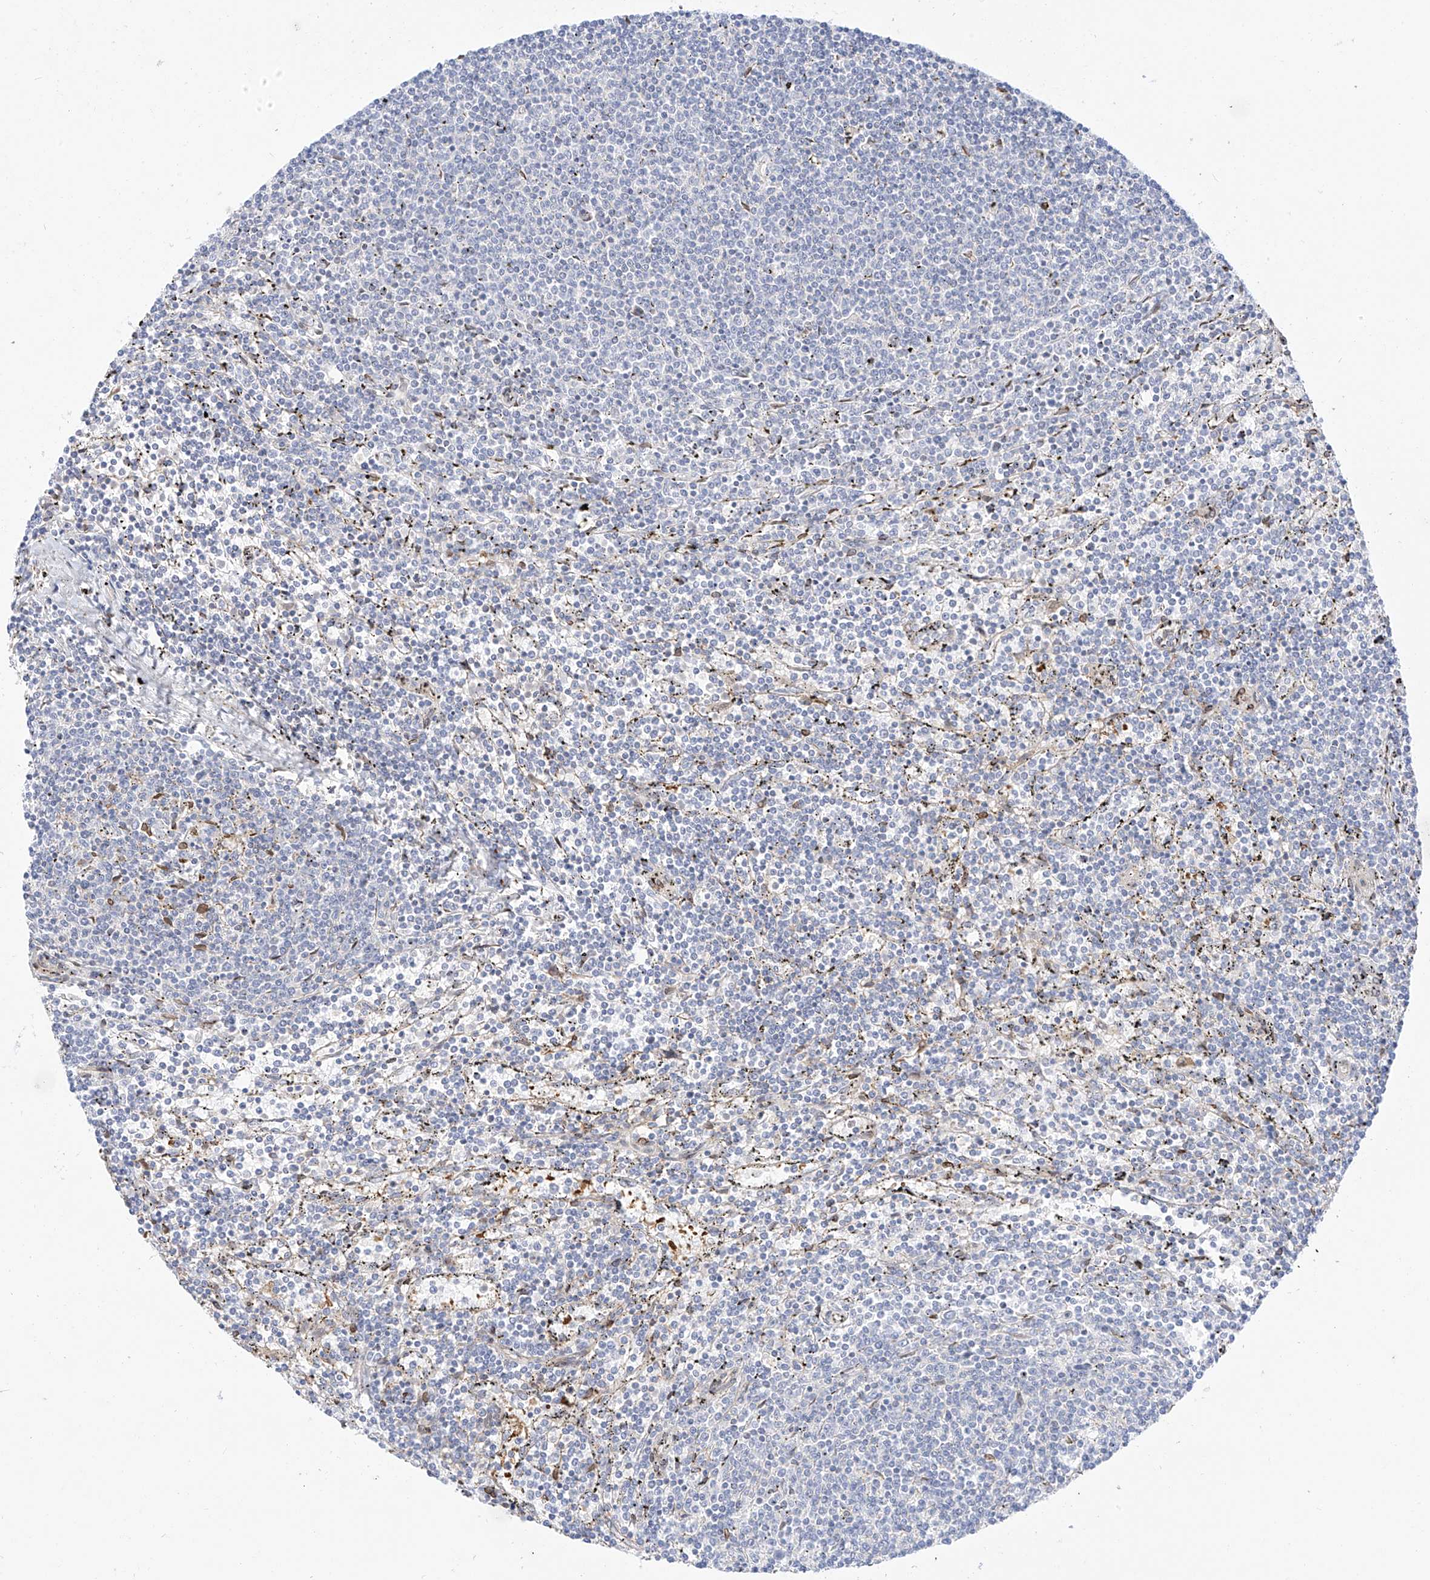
{"staining": {"intensity": "negative", "quantity": "none", "location": "none"}, "tissue": "lymphoma", "cell_type": "Tumor cells", "image_type": "cancer", "snomed": [{"axis": "morphology", "description": "Malignant lymphoma, non-Hodgkin's type, Low grade"}, {"axis": "topography", "description": "Spleen"}], "caption": "Lymphoma was stained to show a protein in brown. There is no significant expression in tumor cells.", "gene": "PCYOX1", "patient": {"sex": "female", "age": 50}}